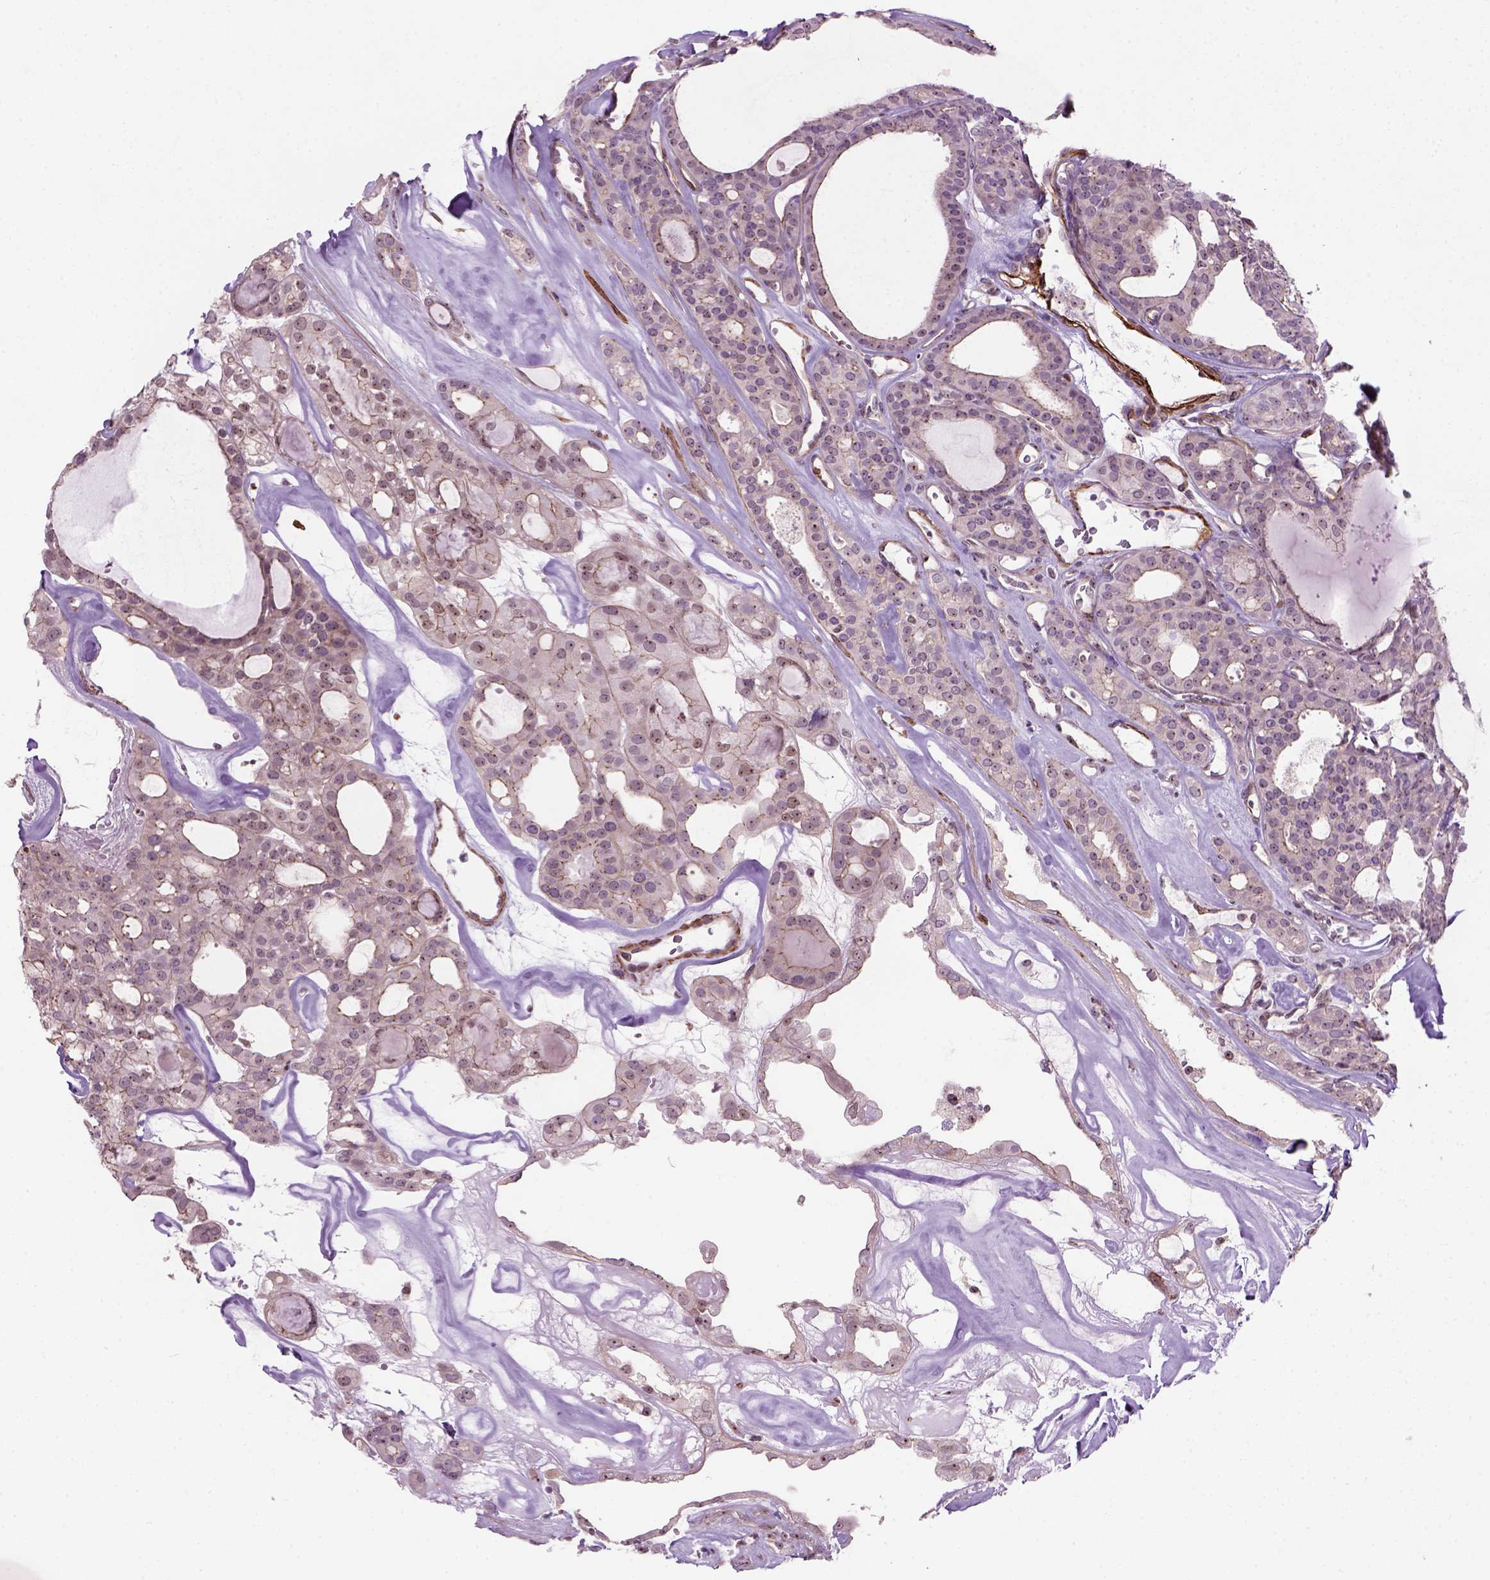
{"staining": {"intensity": "weak", "quantity": ">75%", "location": "nuclear"}, "tissue": "thyroid cancer", "cell_type": "Tumor cells", "image_type": "cancer", "snomed": [{"axis": "morphology", "description": "Follicular adenoma carcinoma, NOS"}, {"axis": "topography", "description": "Thyroid gland"}], "caption": "The immunohistochemical stain highlights weak nuclear staining in tumor cells of thyroid cancer (follicular adenoma carcinoma) tissue.", "gene": "RRS1", "patient": {"sex": "male", "age": 75}}